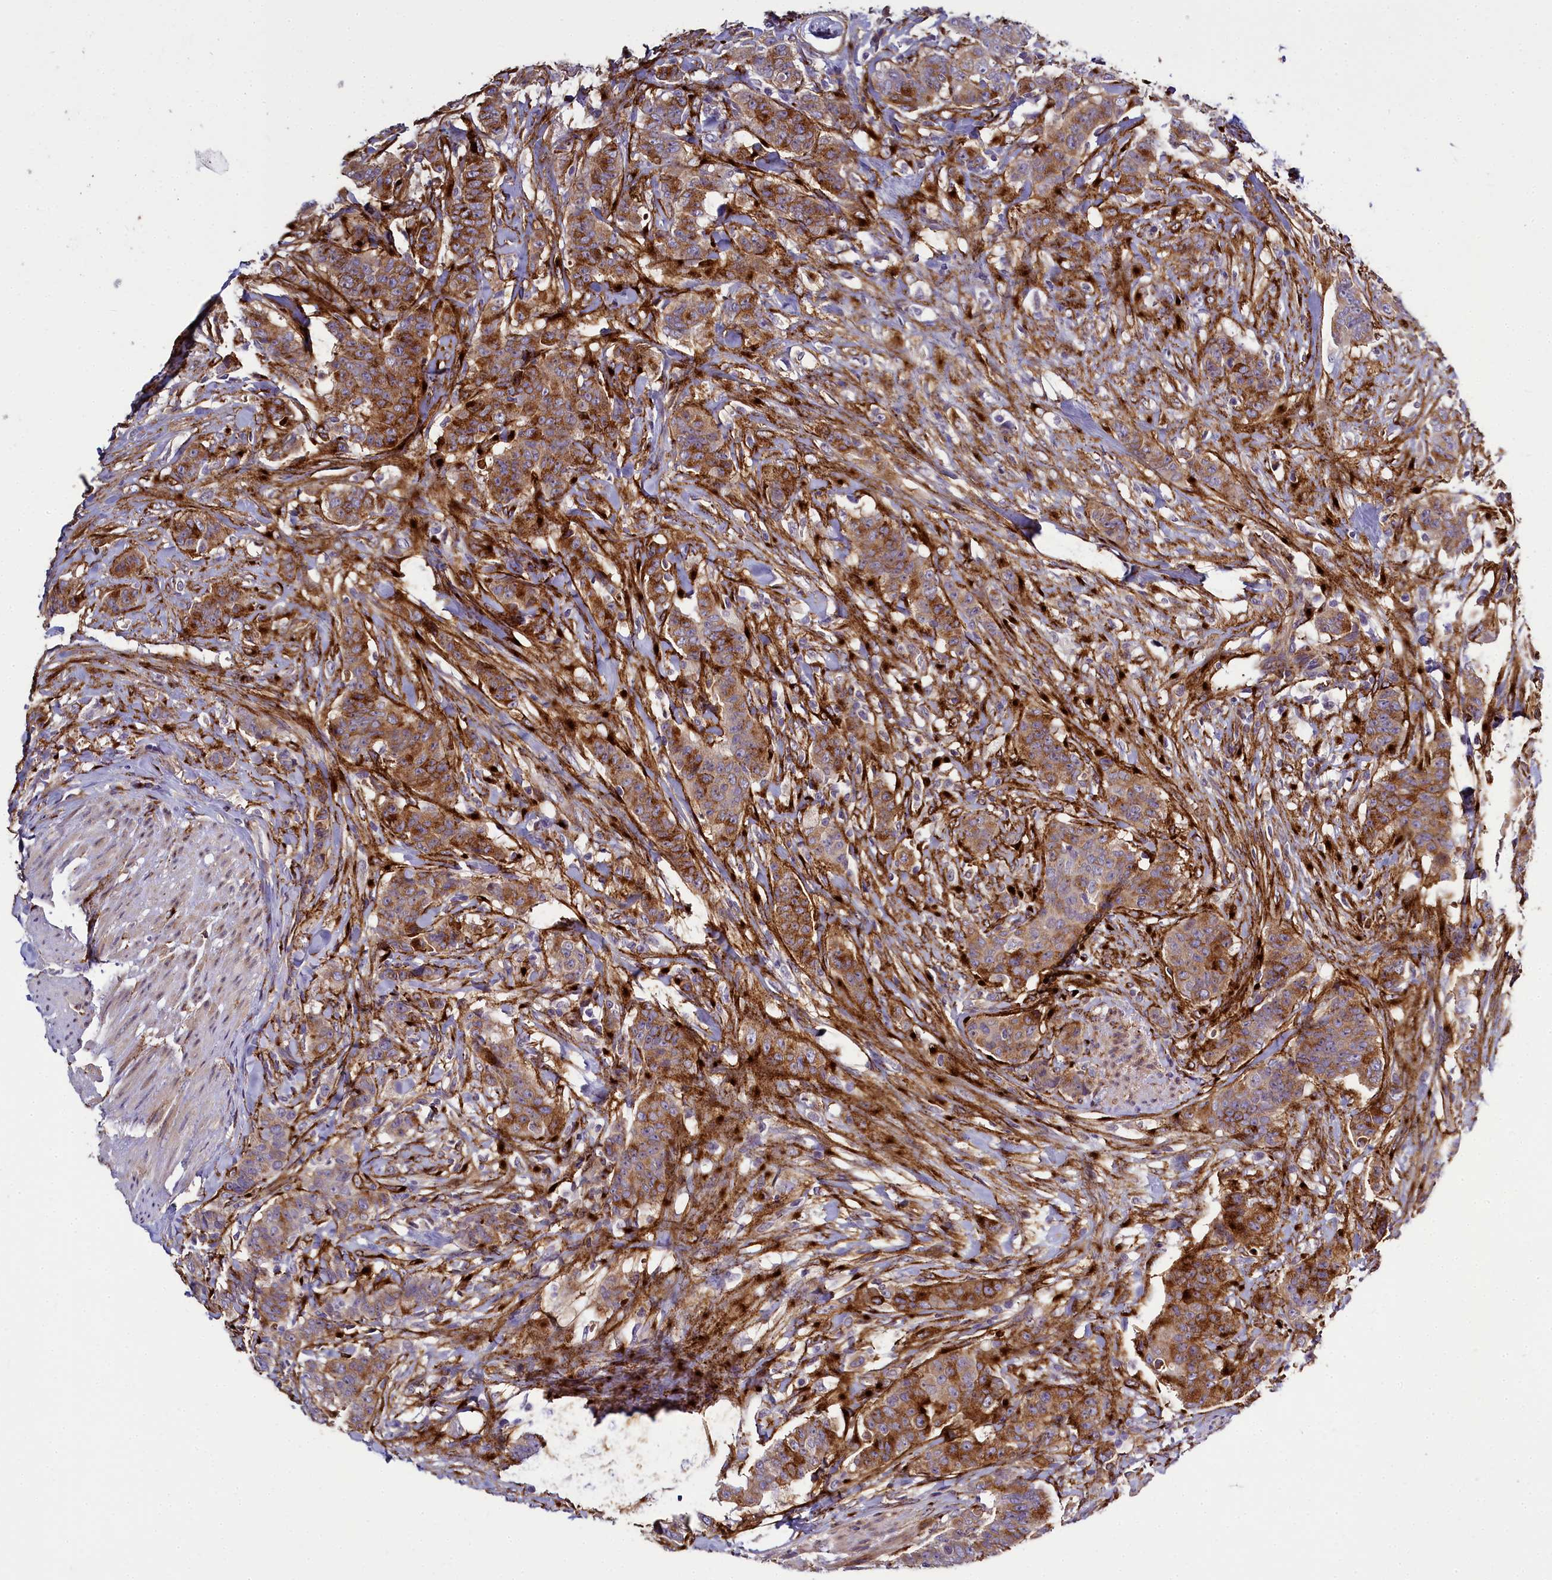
{"staining": {"intensity": "moderate", "quantity": ">75%", "location": "cytoplasmic/membranous"}, "tissue": "breast cancer", "cell_type": "Tumor cells", "image_type": "cancer", "snomed": [{"axis": "morphology", "description": "Duct carcinoma"}, {"axis": "topography", "description": "Breast"}], "caption": "This micrograph exhibits immunohistochemistry staining of human breast intraductal carcinoma, with medium moderate cytoplasmic/membranous expression in about >75% of tumor cells.", "gene": "MRC2", "patient": {"sex": "female", "age": 40}}